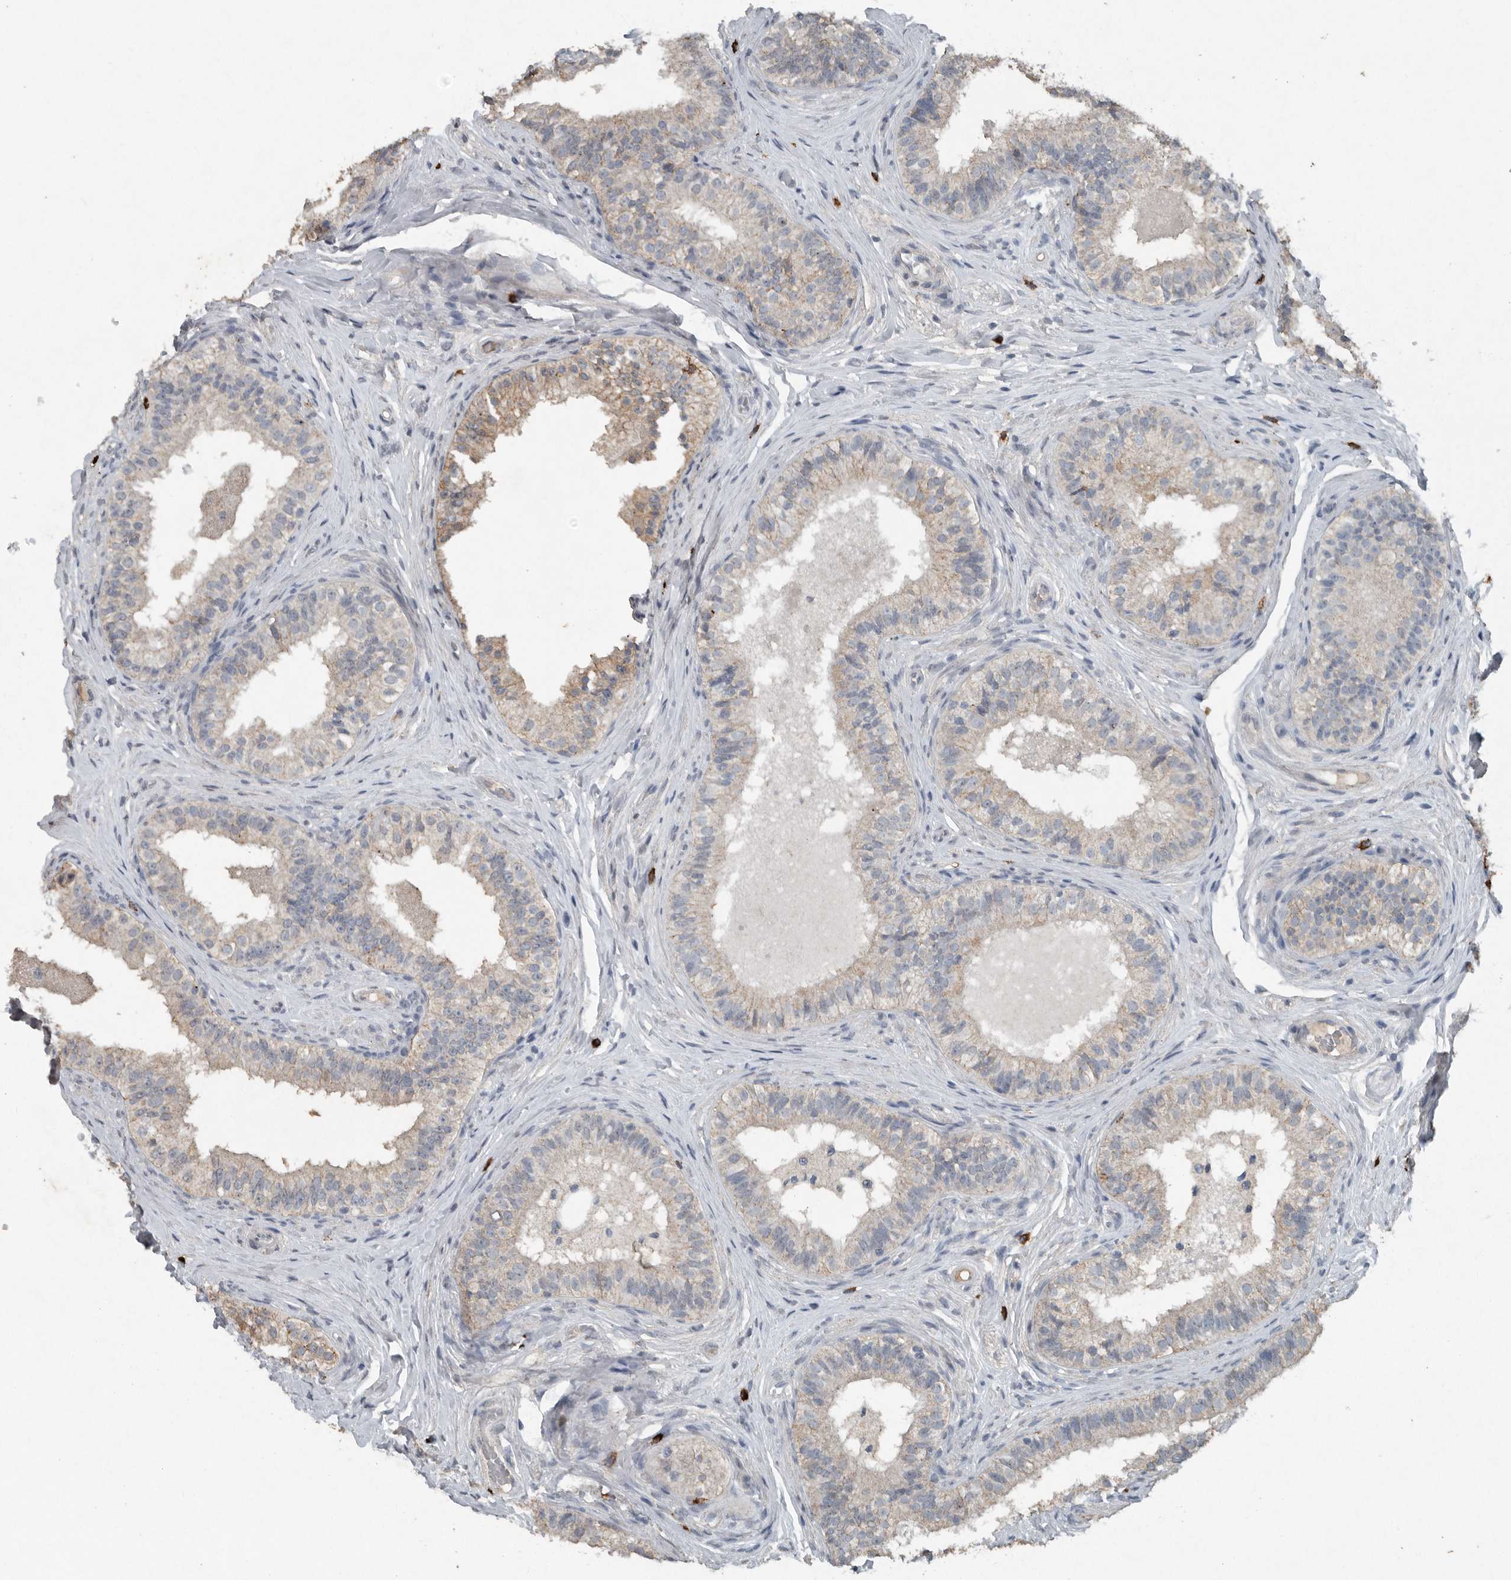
{"staining": {"intensity": "weak", "quantity": "25%-75%", "location": "cytoplasmic/membranous"}, "tissue": "epididymis", "cell_type": "Glandular cells", "image_type": "normal", "snomed": [{"axis": "morphology", "description": "Normal tissue, NOS"}, {"axis": "topography", "description": "Epididymis"}], "caption": "Immunohistochemistry (IHC) micrograph of benign human epididymis stained for a protein (brown), which reveals low levels of weak cytoplasmic/membranous expression in about 25%-75% of glandular cells.", "gene": "IL20", "patient": {"sex": "male", "age": 49}}